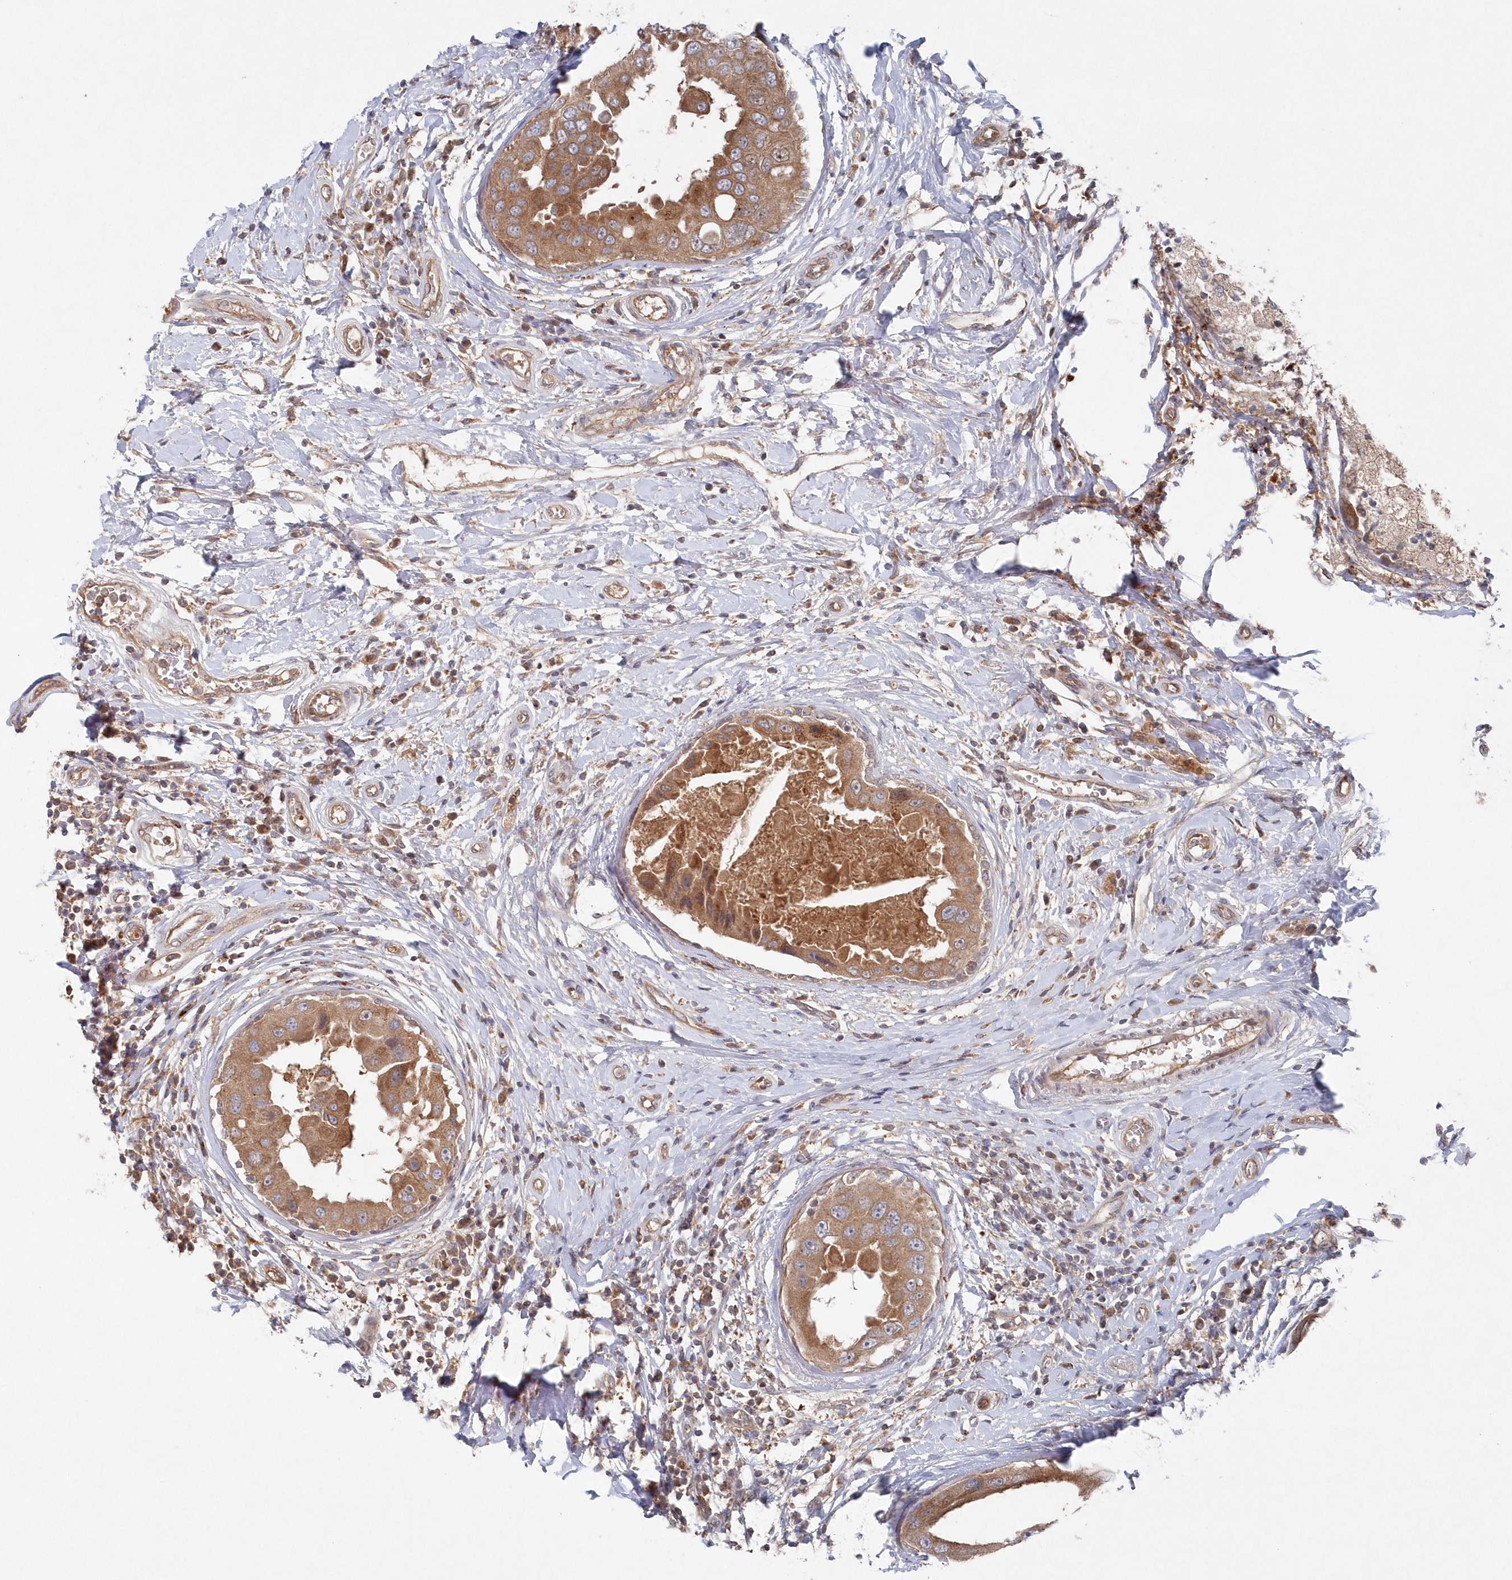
{"staining": {"intensity": "moderate", "quantity": ">75%", "location": "cytoplasmic/membranous"}, "tissue": "breast cancer", "cell_type": "Tumor cells", "image_type": "cancer", "snomed": [{"axis": "morphology", "description": "Duct carcinoma"}, {"axis": "topography", "description": "Breast"}], "caption": "Breast cancer stained with a brown dye demonstrates moderate cytoplasmic/membranous positive staining in about >75% of tumor cells.", "gene": "ASNSD1", "patient": {"sex": "female", "age": 27}}